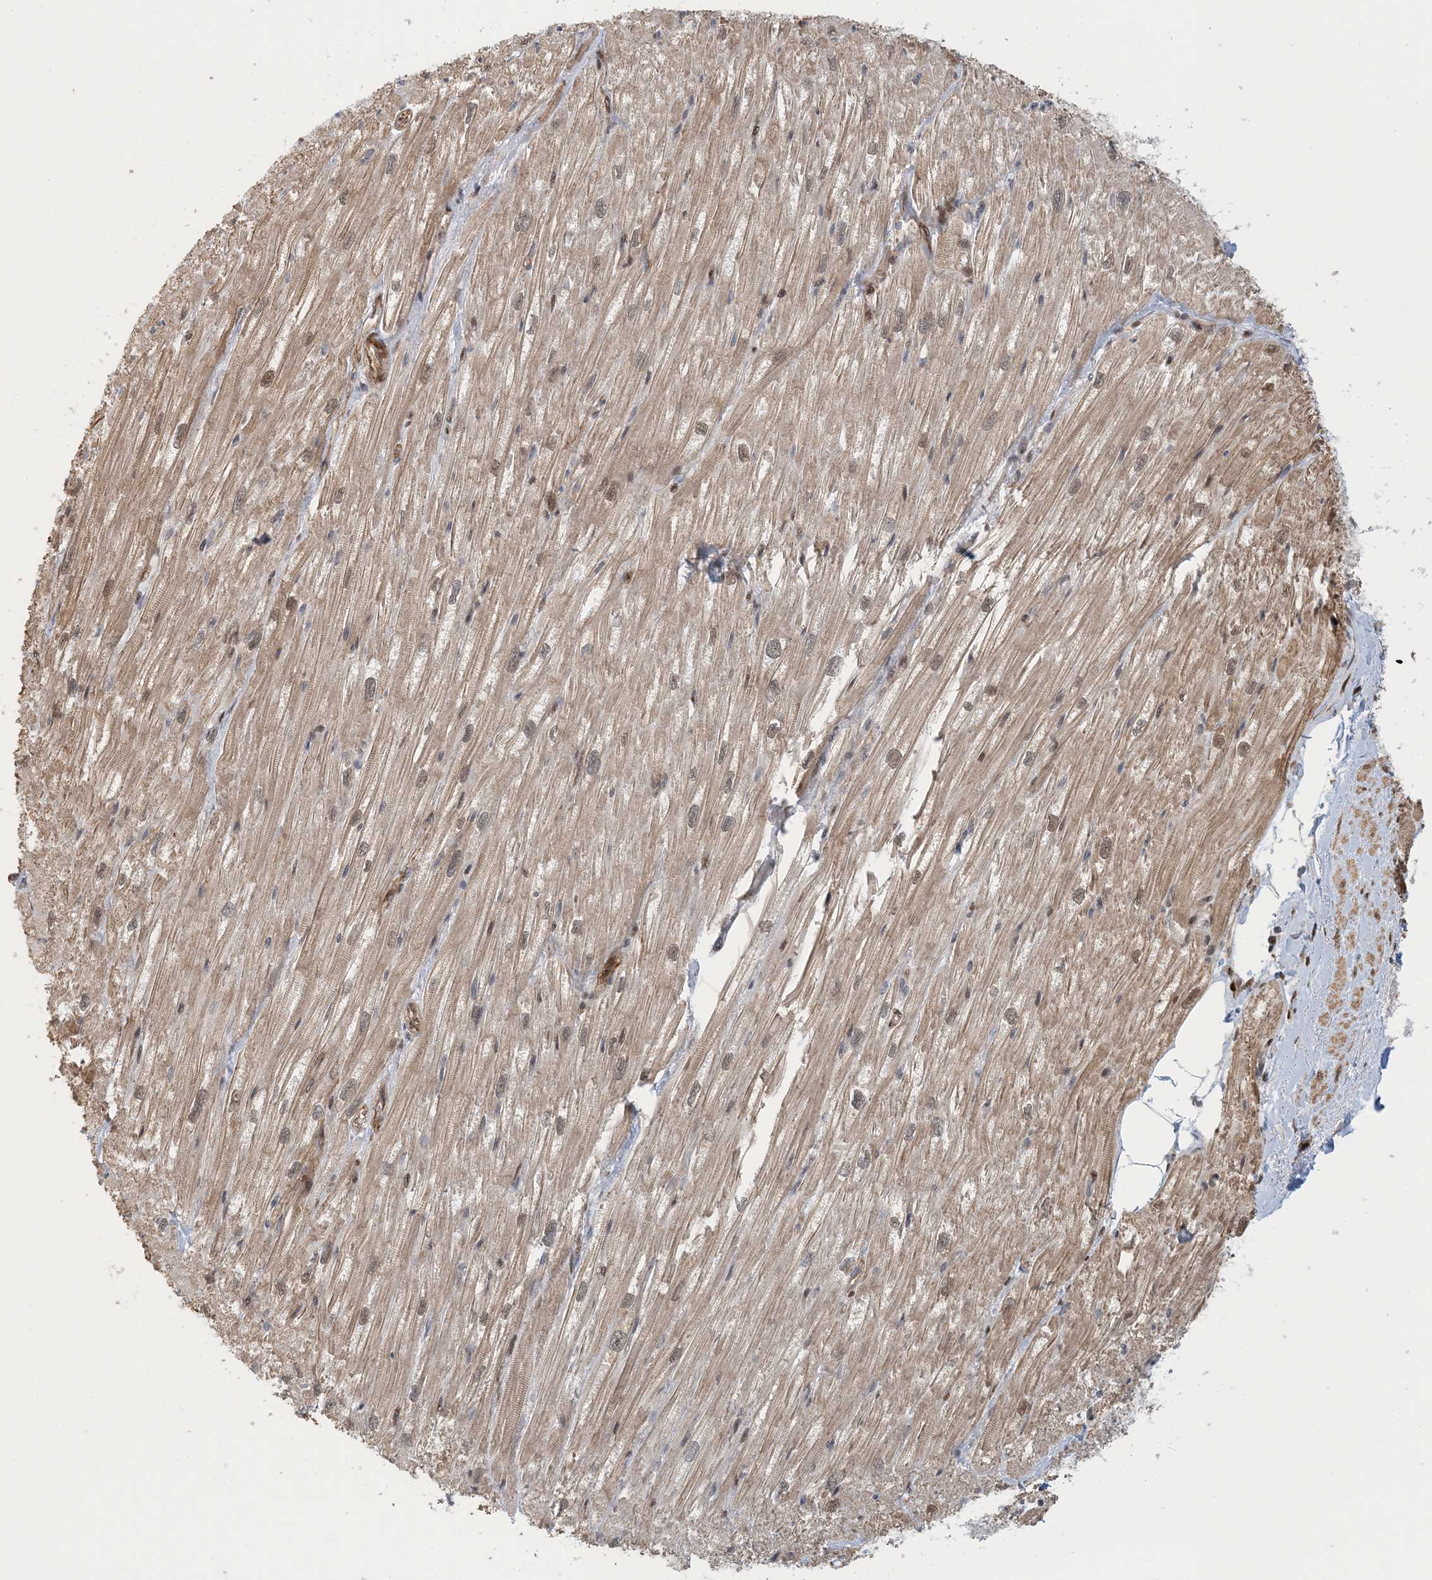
{"staining": {"intensity": "weak", "quantity": "25%-75%", "location": "cytoplasmic/membranous,nuclear"}, "tissue": "heart muscle", "cell_type": "Cardiomyocytes", "image_type": "normal", "snomed": [{"axis": "morphology", "description": "Normal tissue, NOS"}, {"axis": "topography", "description": "Heart"}], "caption": "Immunohistochemistry (DAB) staining of benign human heart muscle shows weak cytoplasmic/membranous,nuclear protein staining in approximately 25%-75% of cardiomyocytes.", "gene": "MAPKBP1", "patient": {"sex": "male", "age": 50}}